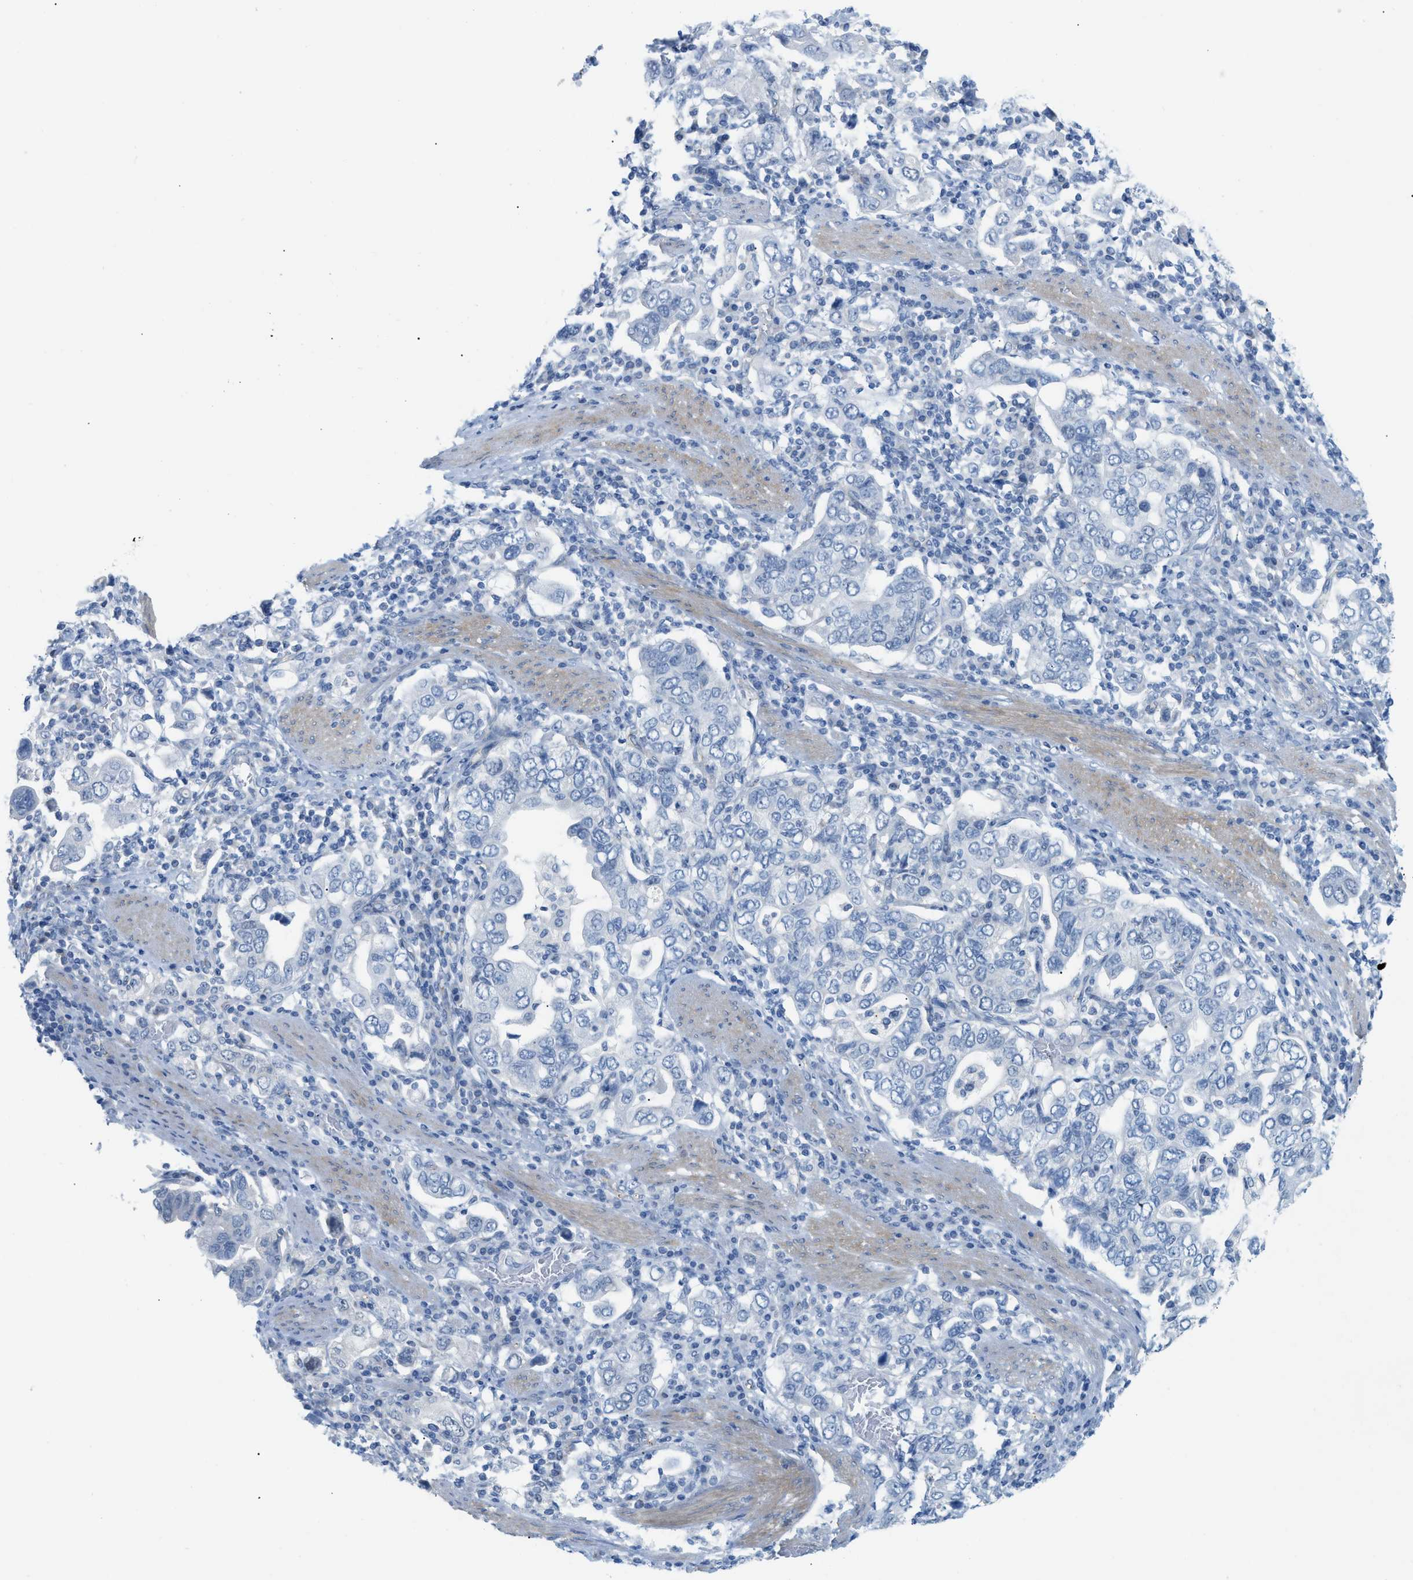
{"staining": {"intensity": "negative", "quantity": "none", "location": "none"}, "tissue": "stomach cancer", "cell_type": "Tumor cells", "image_type": "cancer", "snomed": [{"axis": "morphology", "description": "Adenocarcinoma, NOS"}, {"axis": "topography", "description": "Stomach, upper"}], "caption": "This is a histopathology image of IHC staining of stomach cancer (adenocarcinoma), which shows no staining in tumor cells. The staining was performed using DAB (3,3'-diaminobenzidine) to visualize the protein expression in brown, while the nuclei were stained in blue with hematoxylin (Magnification: 20x).", "gene": "HLTF", "patient": {"sex": "male", "age": 62}}